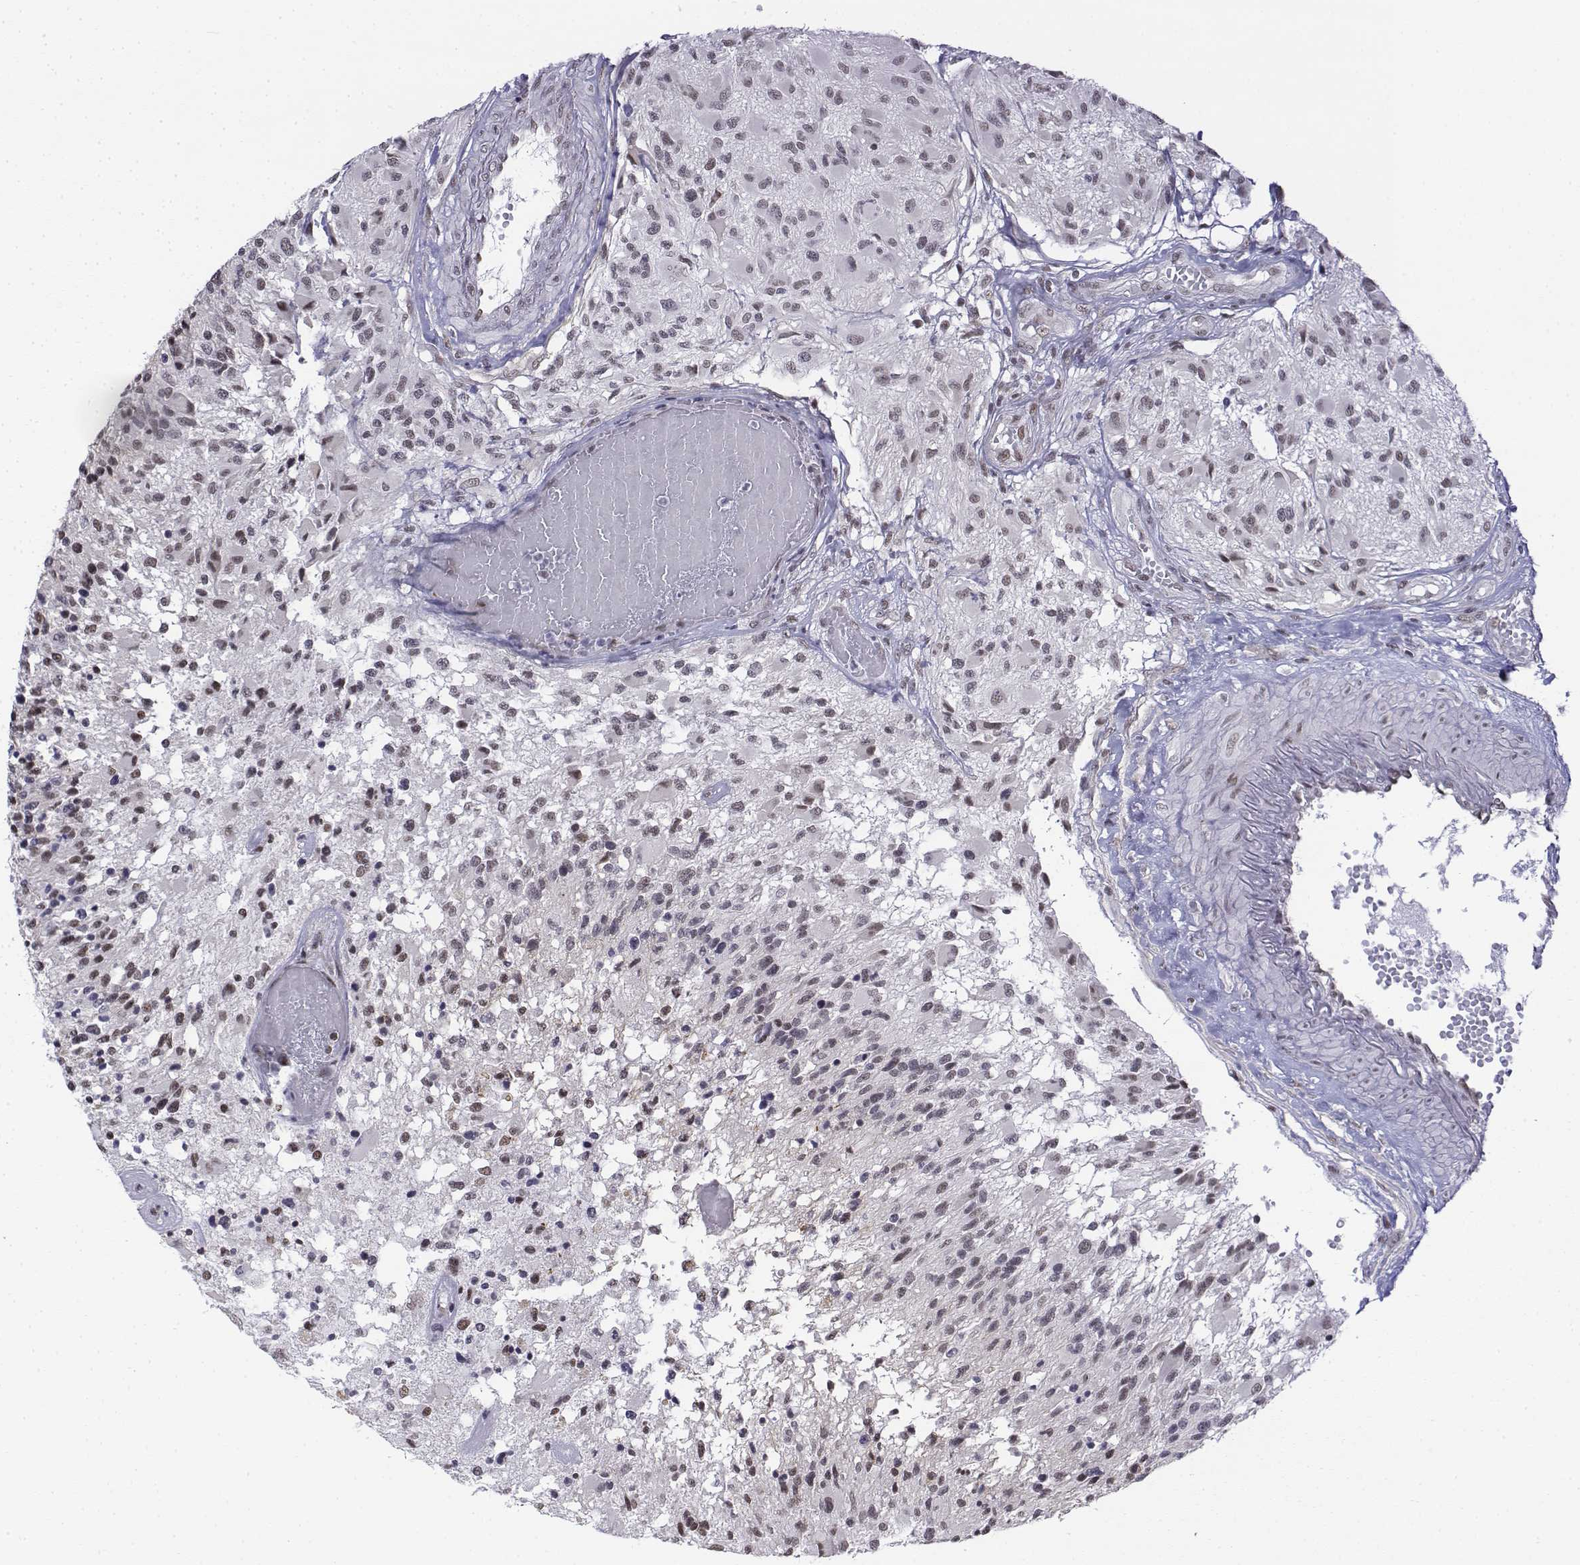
{"staining": {"intensity": "weak", "quantity": ">75%", "location": "nuclear"}, "tissue": "glioma", "cell_type": "Tumor cells", "image_type": "cancer", "snomed": [{"axis": "morphology", "description": "Glioma, malignant, High grade"}, {"axis": "topography", "description": "Brain"}], "caption": "Immunohistochemical staining of glioma exhibits low levels of weak nuclear expression in about >75% of tumor cells.", "gene": "SETD1A", "patient": {"sex": "female", "age": 63}}